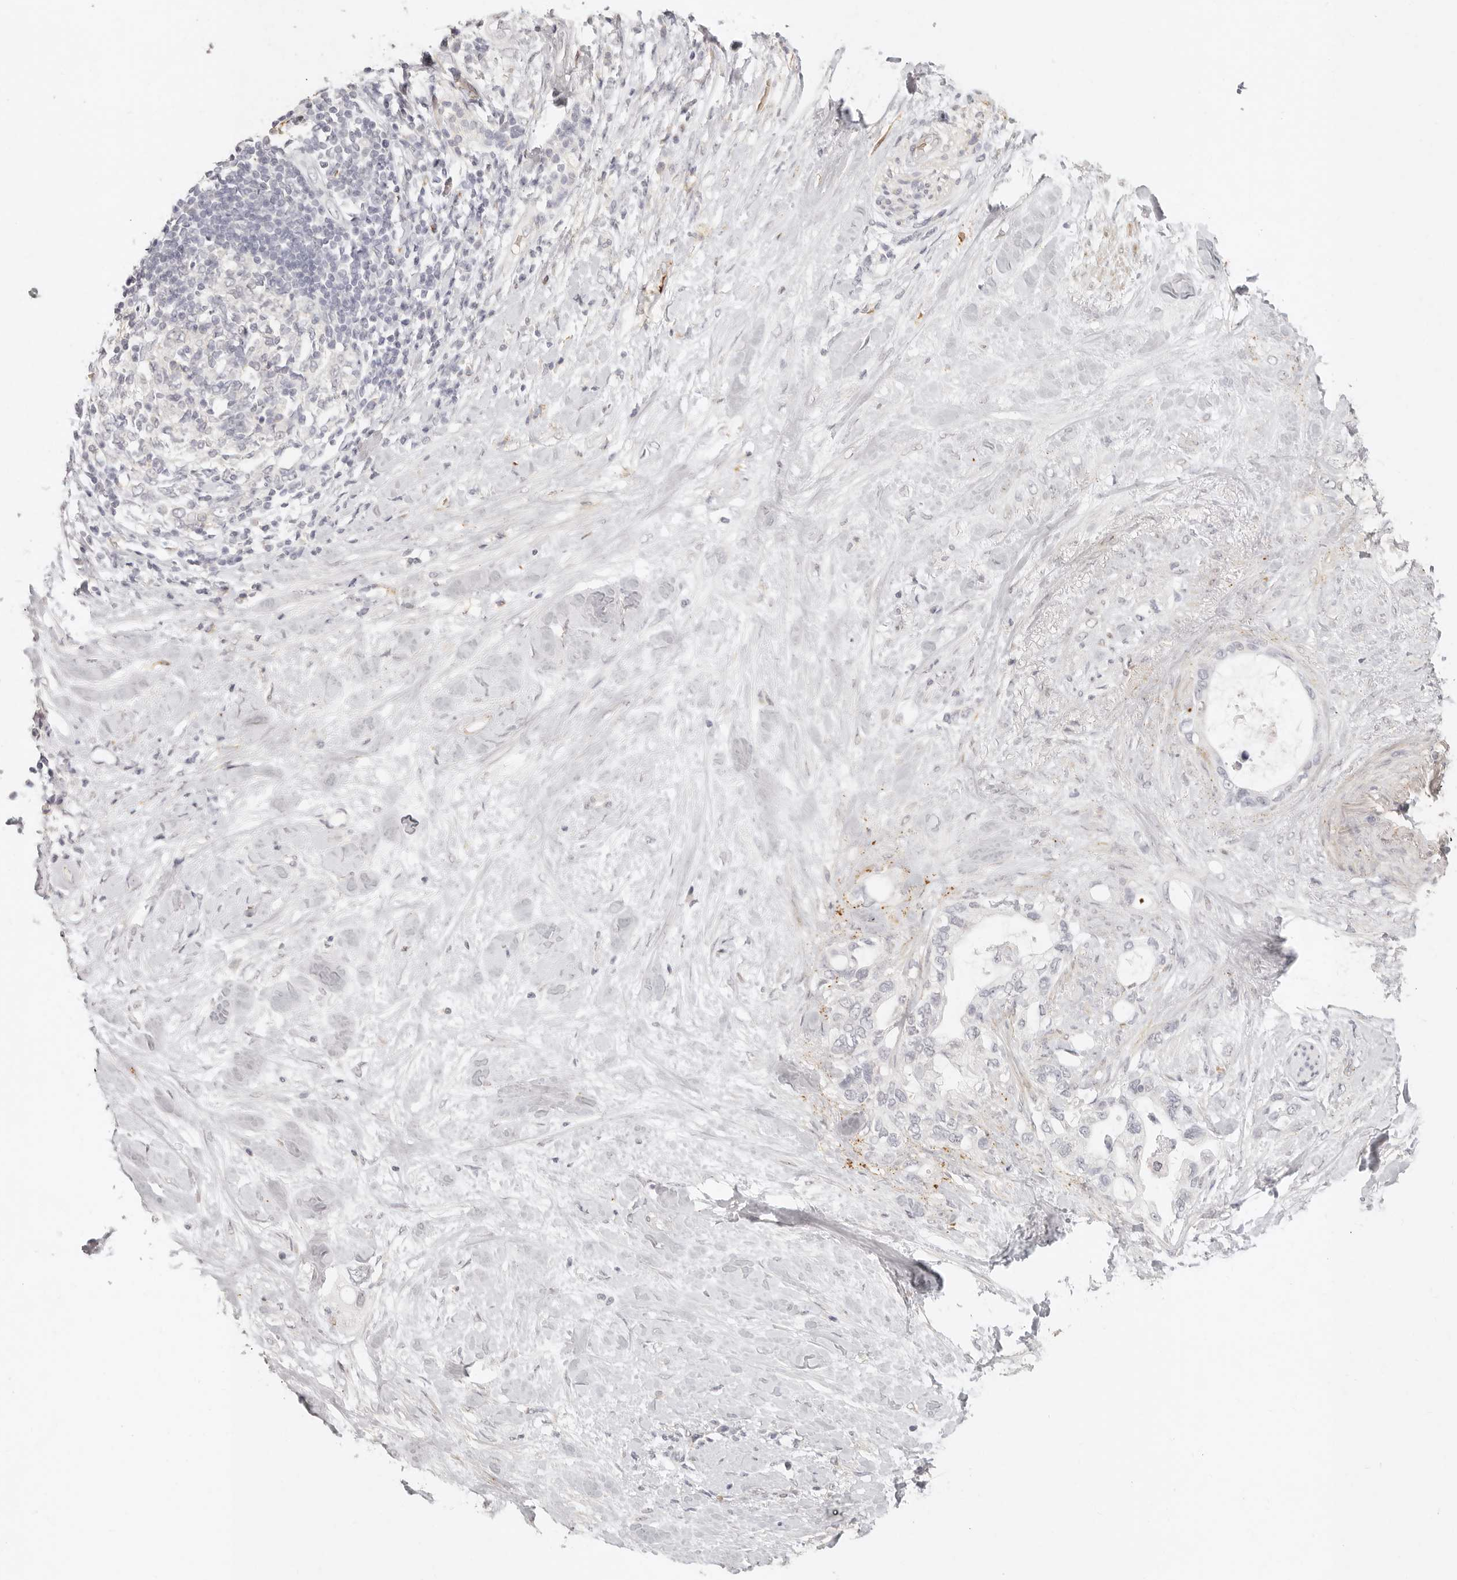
{"staining": {"intensity": "negative", "quantity": "none", "location": "none"}, "tissue": "pancreatic cancer", "cell_type": "Tumor cells", "image_type": "cancer", "snomed": [{"axis": "morphology", "description": "Adenocarcinoma, NOS"}, {"axis": "topography", "description": "Pancreas"}], "caption": "Tumor cells show no significant protein staining in pancreatic cancer (adenocarcinoma).", "gene": "NIBAN1", "patient": {"sex": "female", "age": 56}}